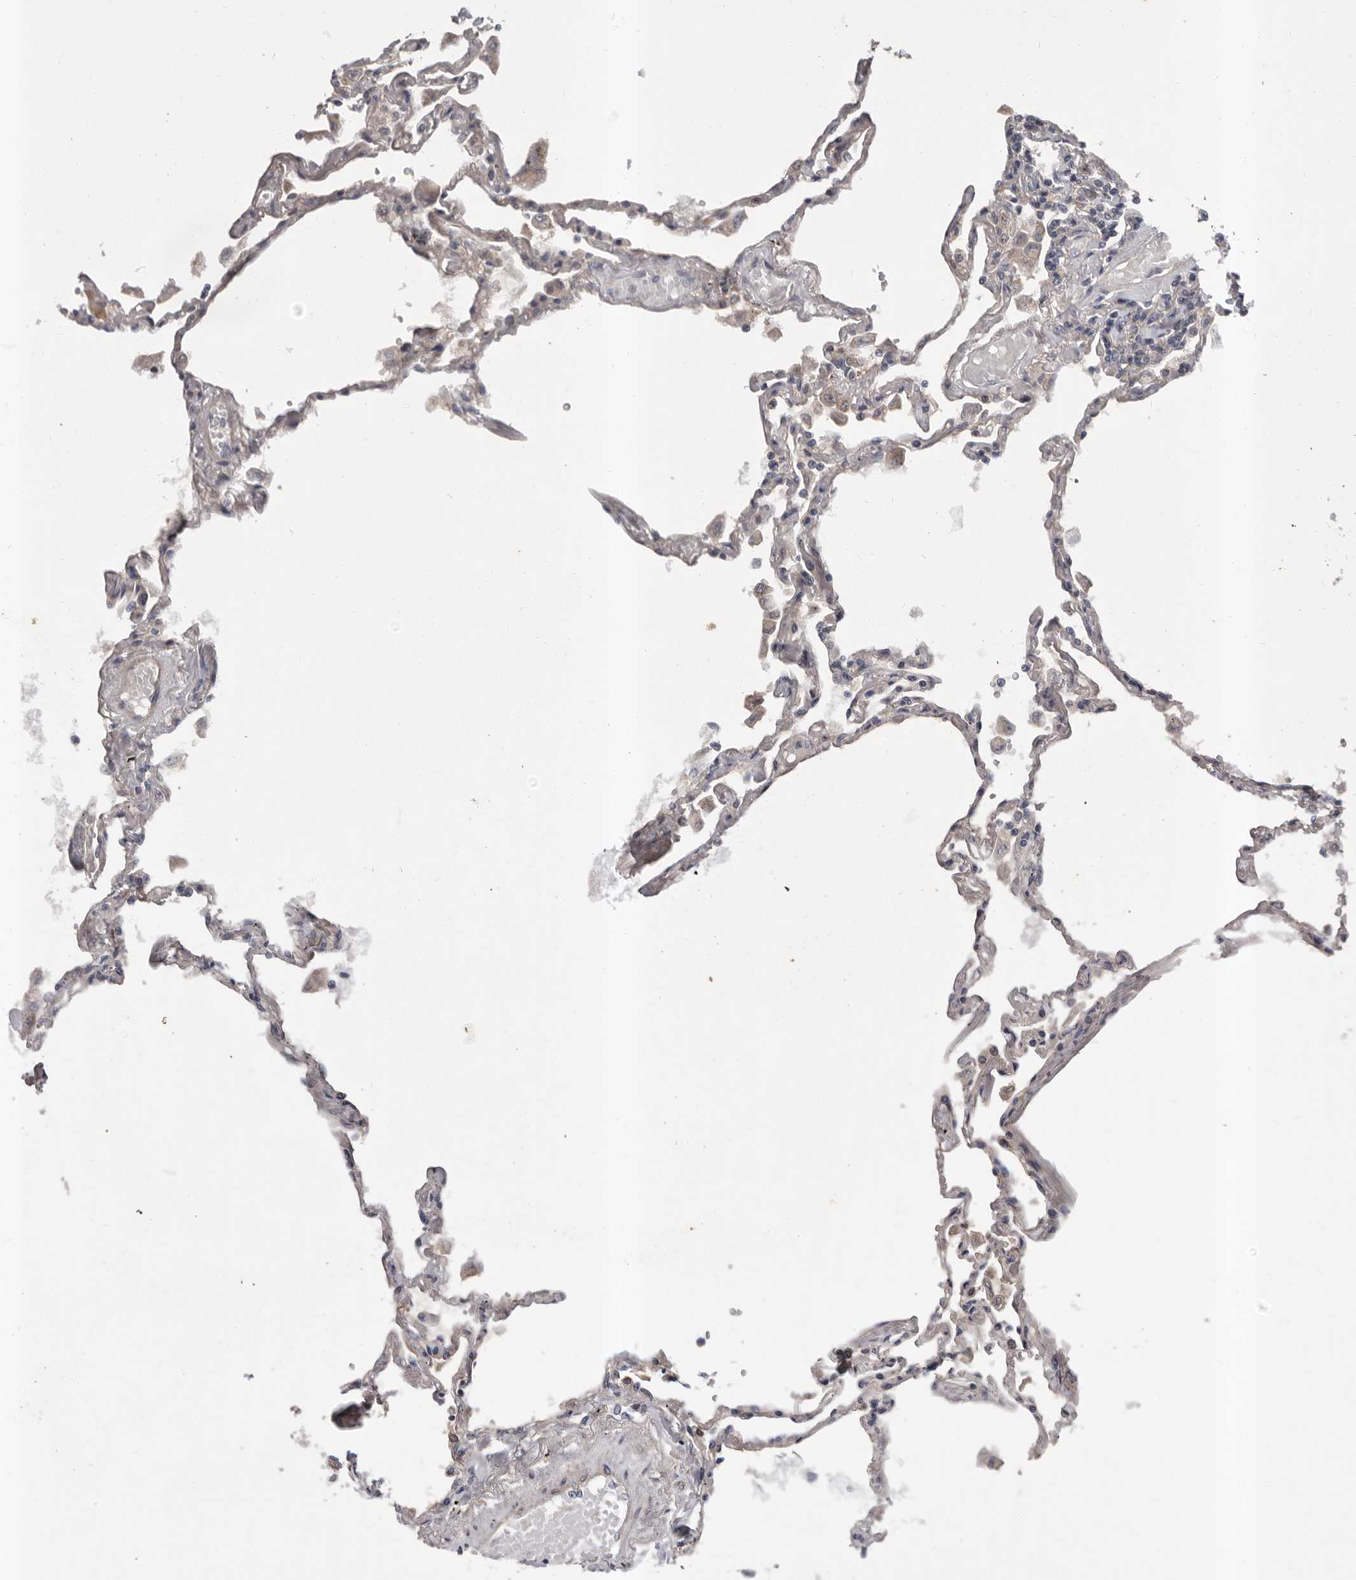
{"staining": {"intensity": "negative", "quantity": "none", "location": "none"}, "tissue": "lung", "cell_type": "Alveolar cells", "image_type": "normal", "snomed": [{"axis": "morphology", "description": "Normal tissue, NOS"}, {"axis": "topography", "description": "Lung"}], "caption": "Immunohistochemical staining of unremarkable lung reveals no significant expression in alveolar cells.", "gene": "PRKD1", "patient": {"sex": "female", "age": 67}}